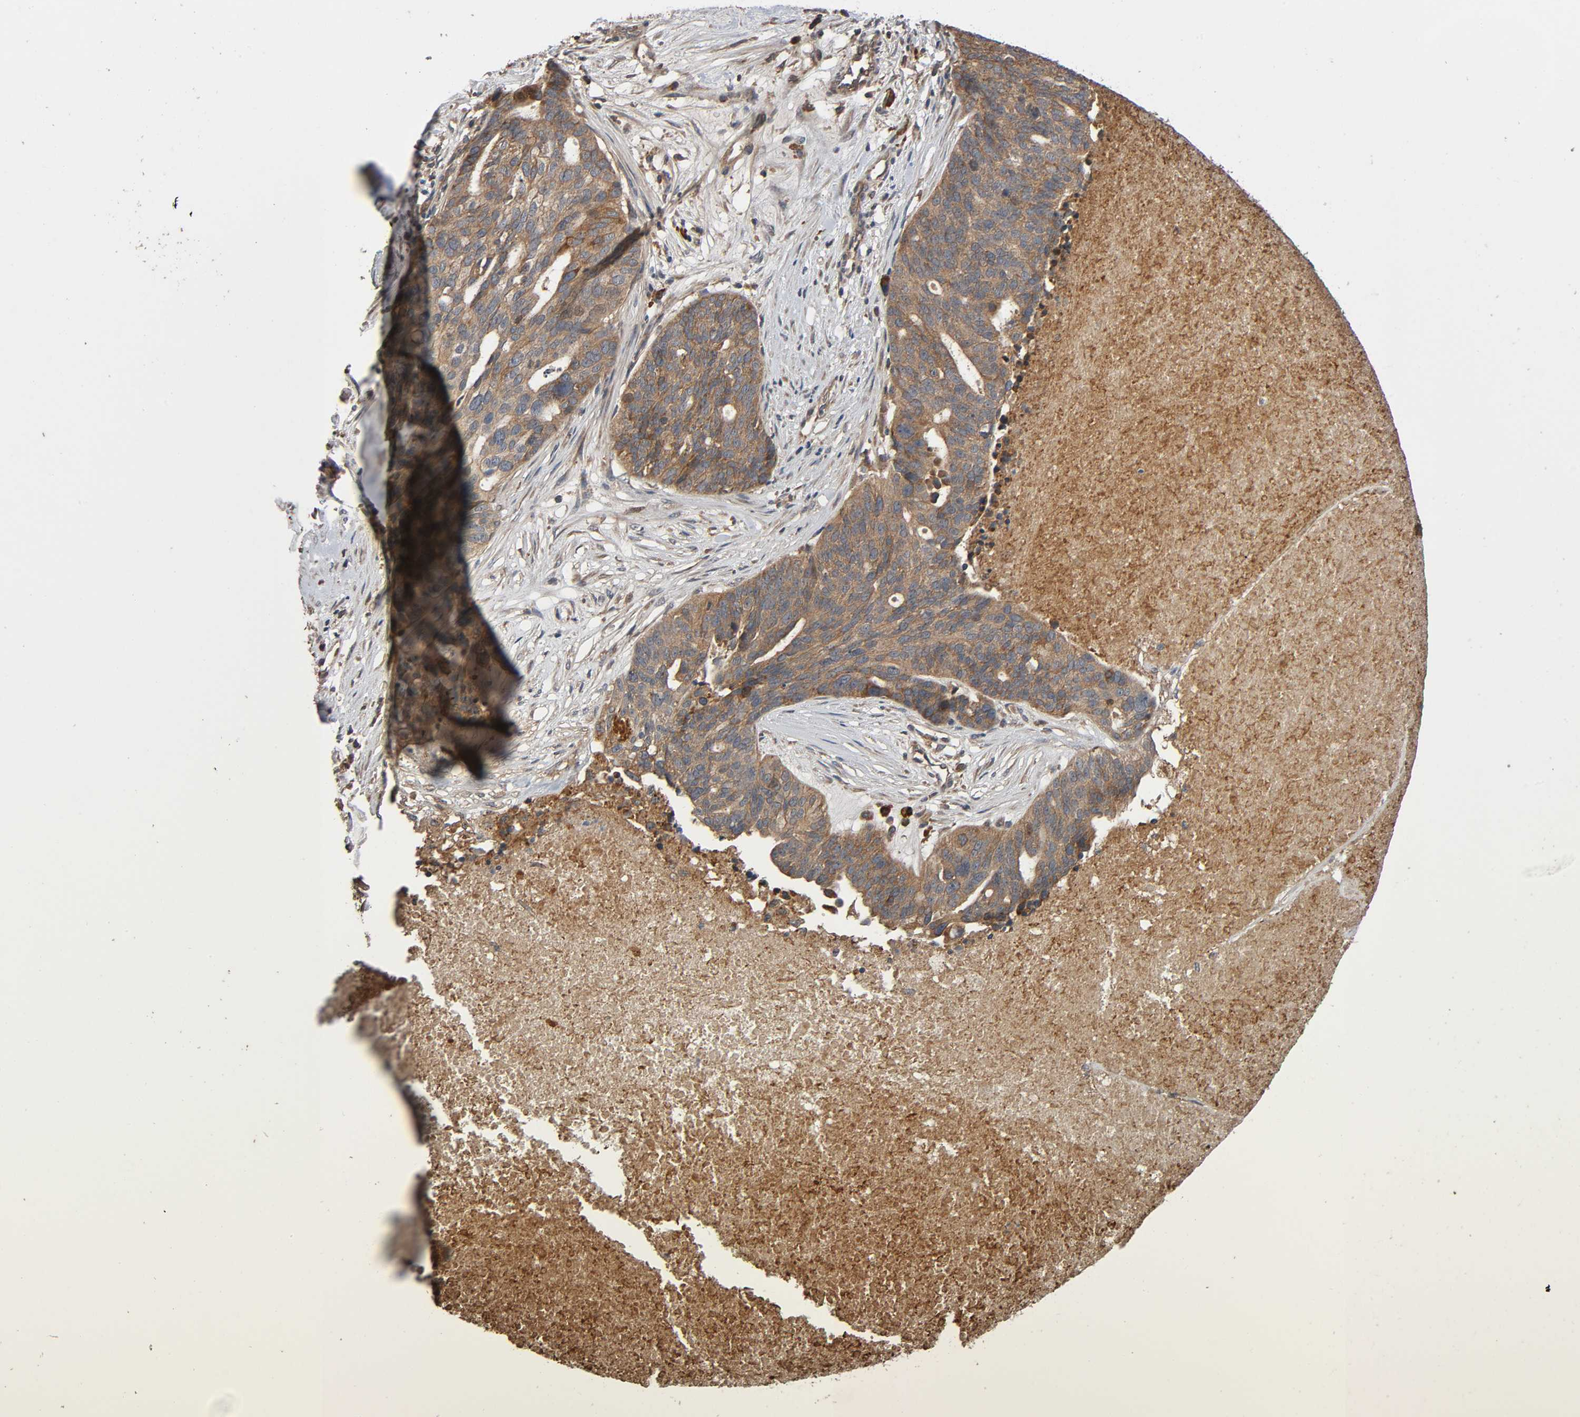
{"staining": {"intensity": "moderate", "quantity": ">75%", "location": "cytoplasmic/membranous"}, "tissue": "ovarian cancer", "cell_type": "Tumor cells", "image_type": "cancer", "snomed": [{"axis": "morphology", "description": "Cystadenocarcinoma, serous, NOS"}, {"axis": "topography", "description": "Ovary"}], "caption": "High-magnification brightfield microscopy of ovarian cancer stained with DAB (3,3'-diaminobenzidine) (brown) and counterstained with hematoxylin (blue). tumor cells exhibit moderate cytoplasmic/membranous positivity is seen in about>75% of cells. (Brightfield microscopy of DAB IHC at high magnification).", "gene": "MAP3K8", "patient": {"sex": "female", "age": 59}}